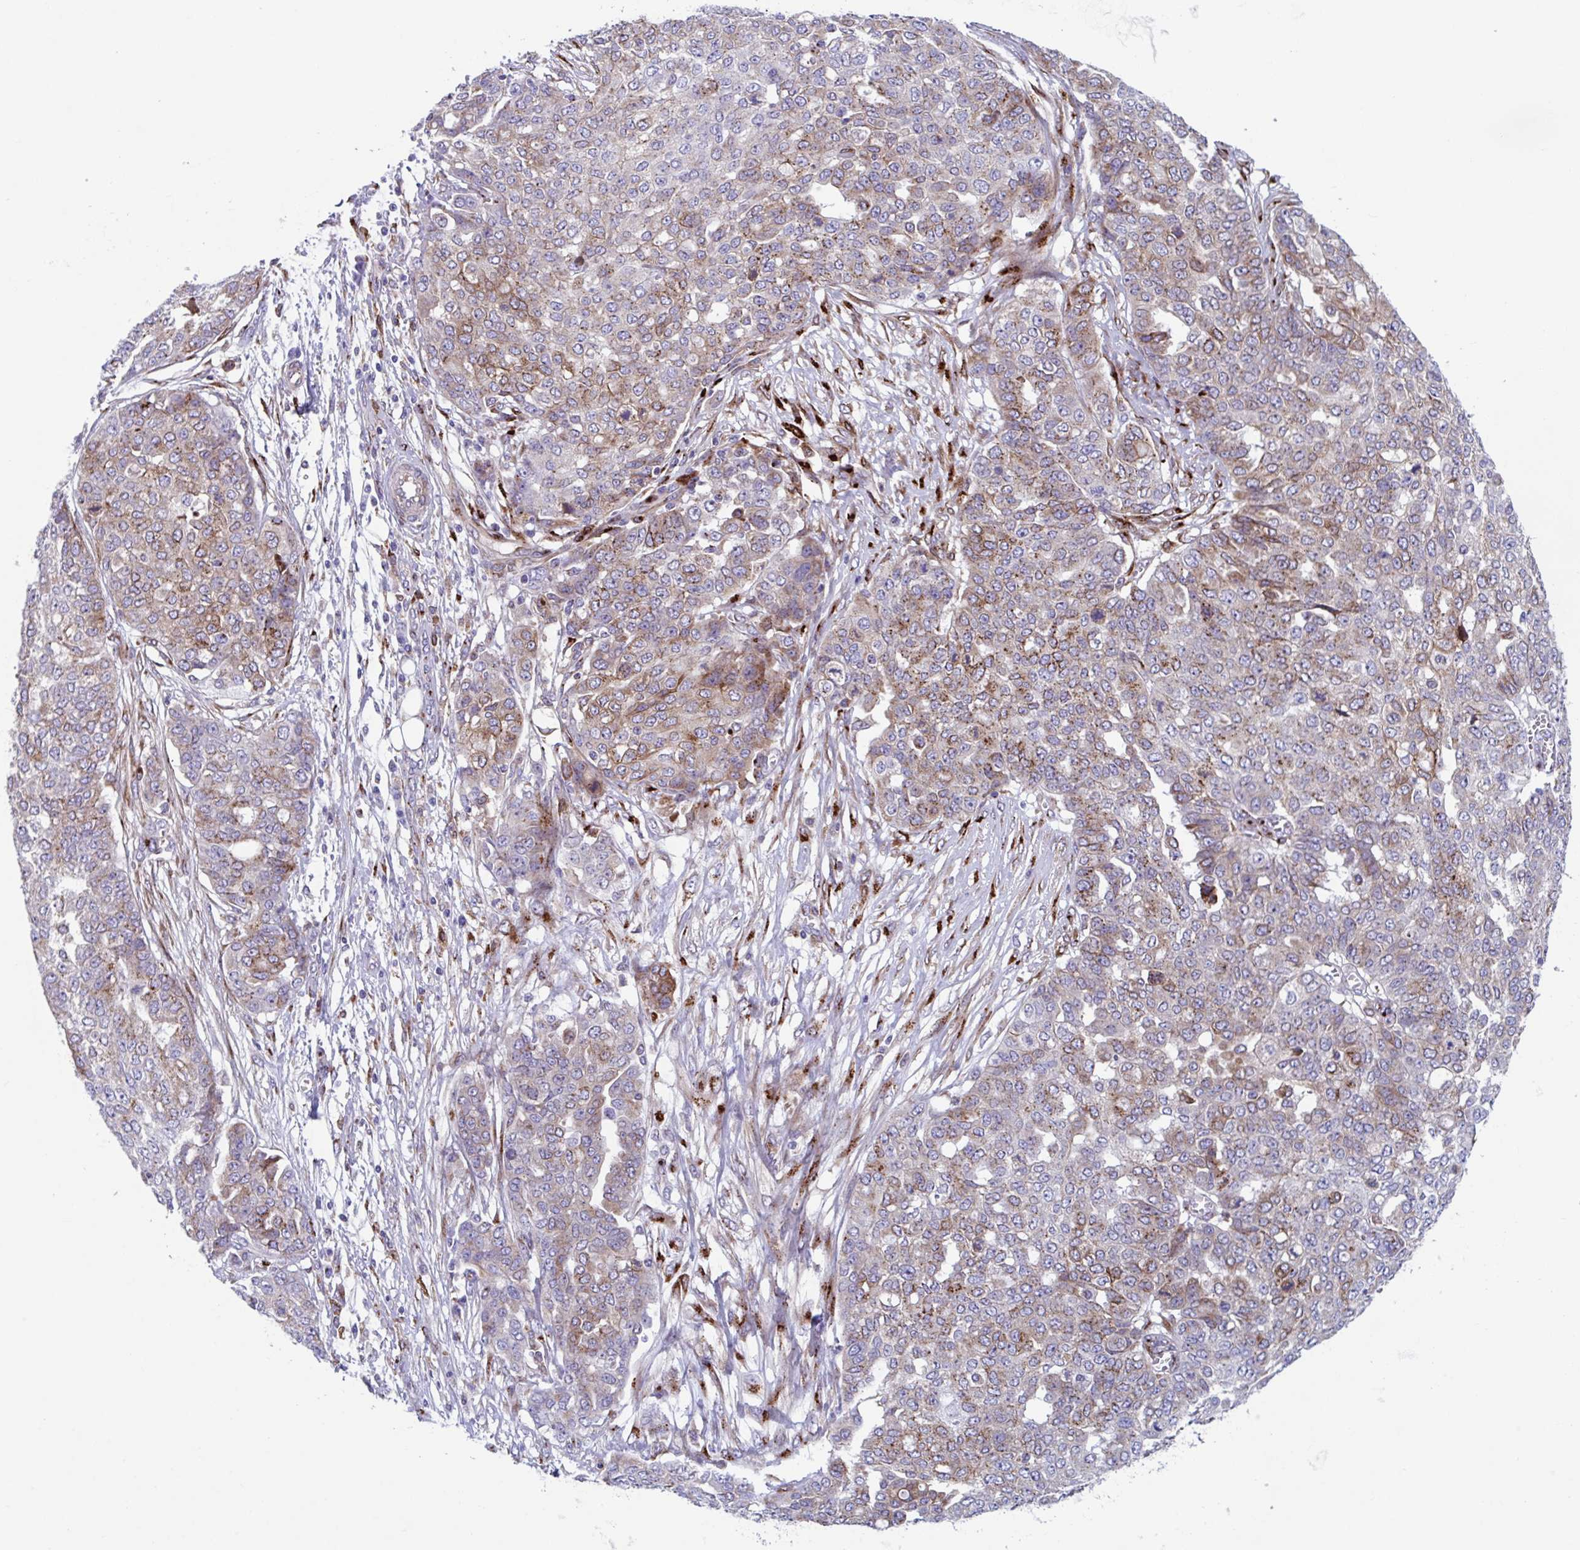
{"staining": {"intensity": "weak", "quantity": "25%-75%", "location": "cytoplasmic/membranous"}, "tissue": "ovarian cancer", "cell_type": "Tumor cells", "image_type": "cancer", "snomed": [{"axis": "morphology", "description": "Cystadenocarcinoma, serous, NOS"}, {"axis": "topography", "description": "Soft tissue"}, {"axis": "topography", "description": "Ovary"}], "caption": "About 25%-75% of tumor cells in ovarian serous cystadenocarcinoma display weak cytoplasmic/membranous protein staining as visualized by brown immunohistochemical staining.", "gene": "RFK", "patient": {"sex": "female", "age": 57}}